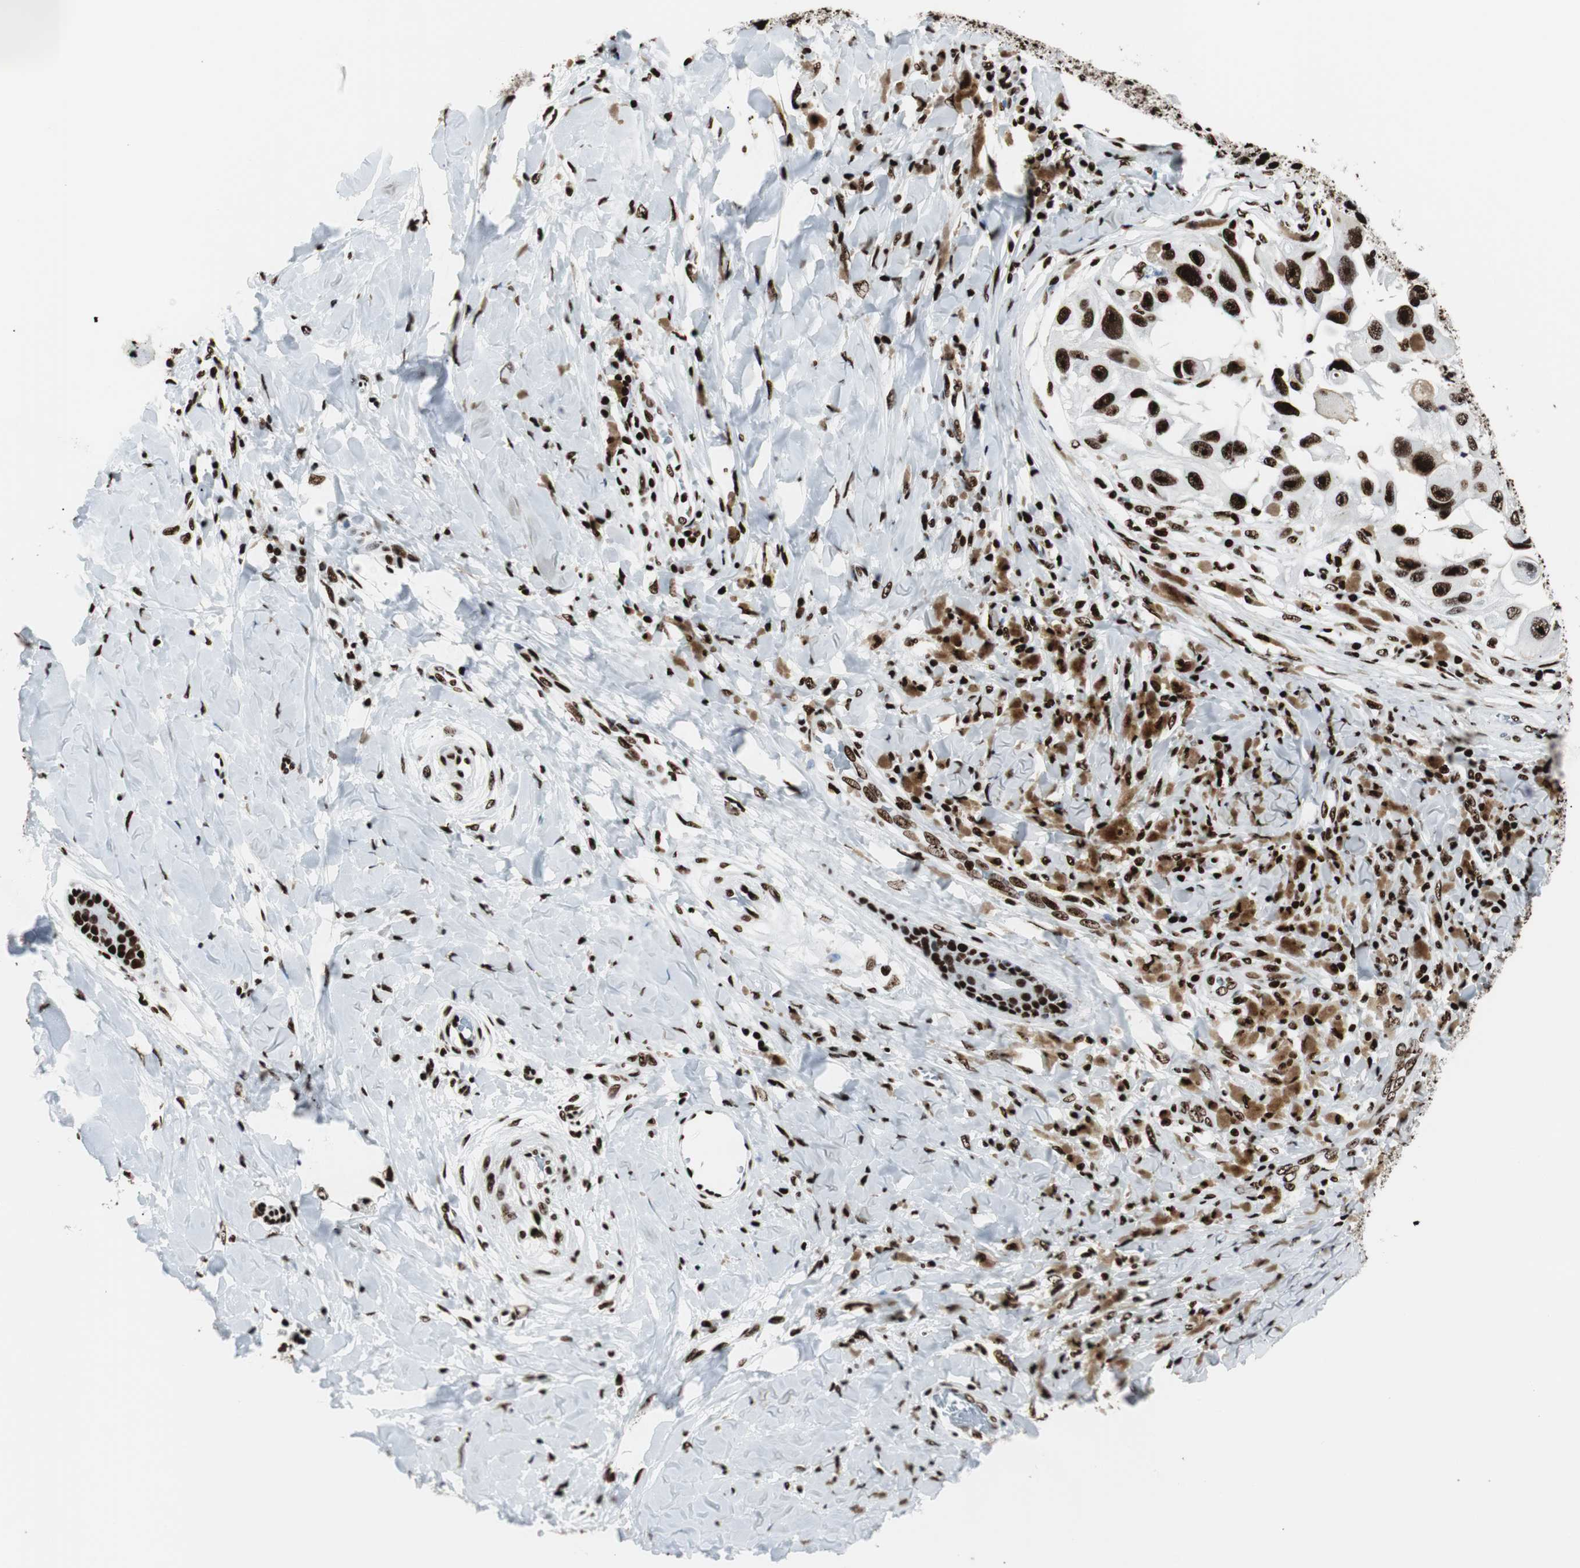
{"staining": {"intensity": "strong", "quantity": ">75%", "location": "nuclear"}, "tissue": "melanoma", "cell_type": "Tumor cells", "image_type": "cancer", "snomed": [{"axis": "morphology", "description": "Malignant melanoma, NOS"}, {"axis": "topography", "description": "Skin"}], "caption": "Immunohistochemistry (IHC) (DAB (3,3'-diaminobenzidine)) staining of human melanoma exhibits strong nuclear protein staining in approximately >75% of tumor cells. (IHC, brightfield microscopy, high magnification).", "gene": "NCL", "patient": {"sex": "female", "age": 73}}